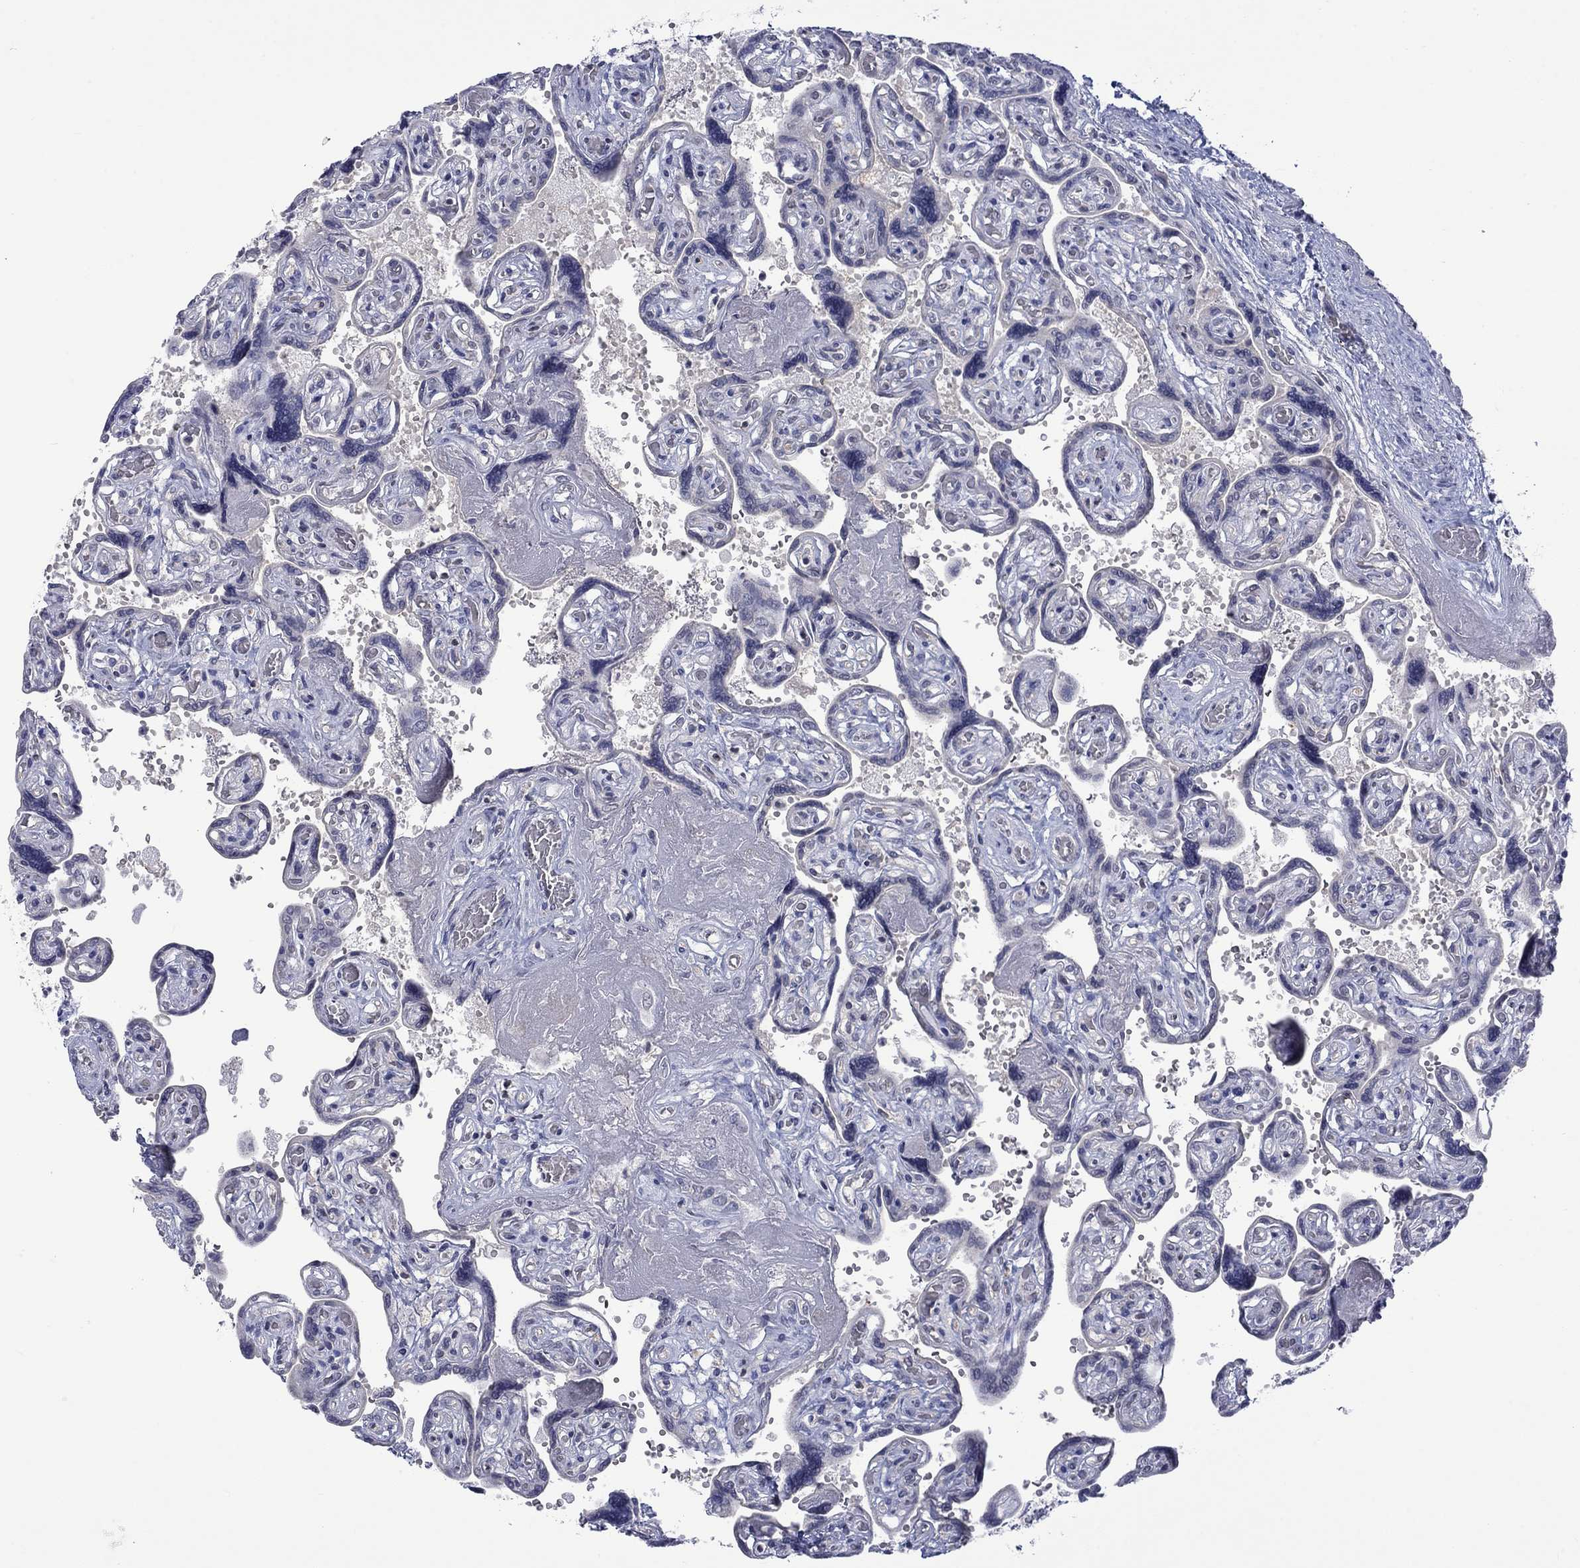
{"staining": {"intensity": "negative", "quantity": "none", "location": "none"}, "tissue": "placenta", "cell_type": "Decidual cells", "image_type": "normal", "snomed": [{"axis": "morphology", "description": "Normal tissue, NOS"}, {"axis": "topography", "description": "Placenta"}], "caption": "A high-resolution photomicrograph shows IHC staining of unremarkable placenta, which reveals no significant expression in decidual cells.", "gene": "NSMF", "patient": {"sex": "female", "age": 32}}